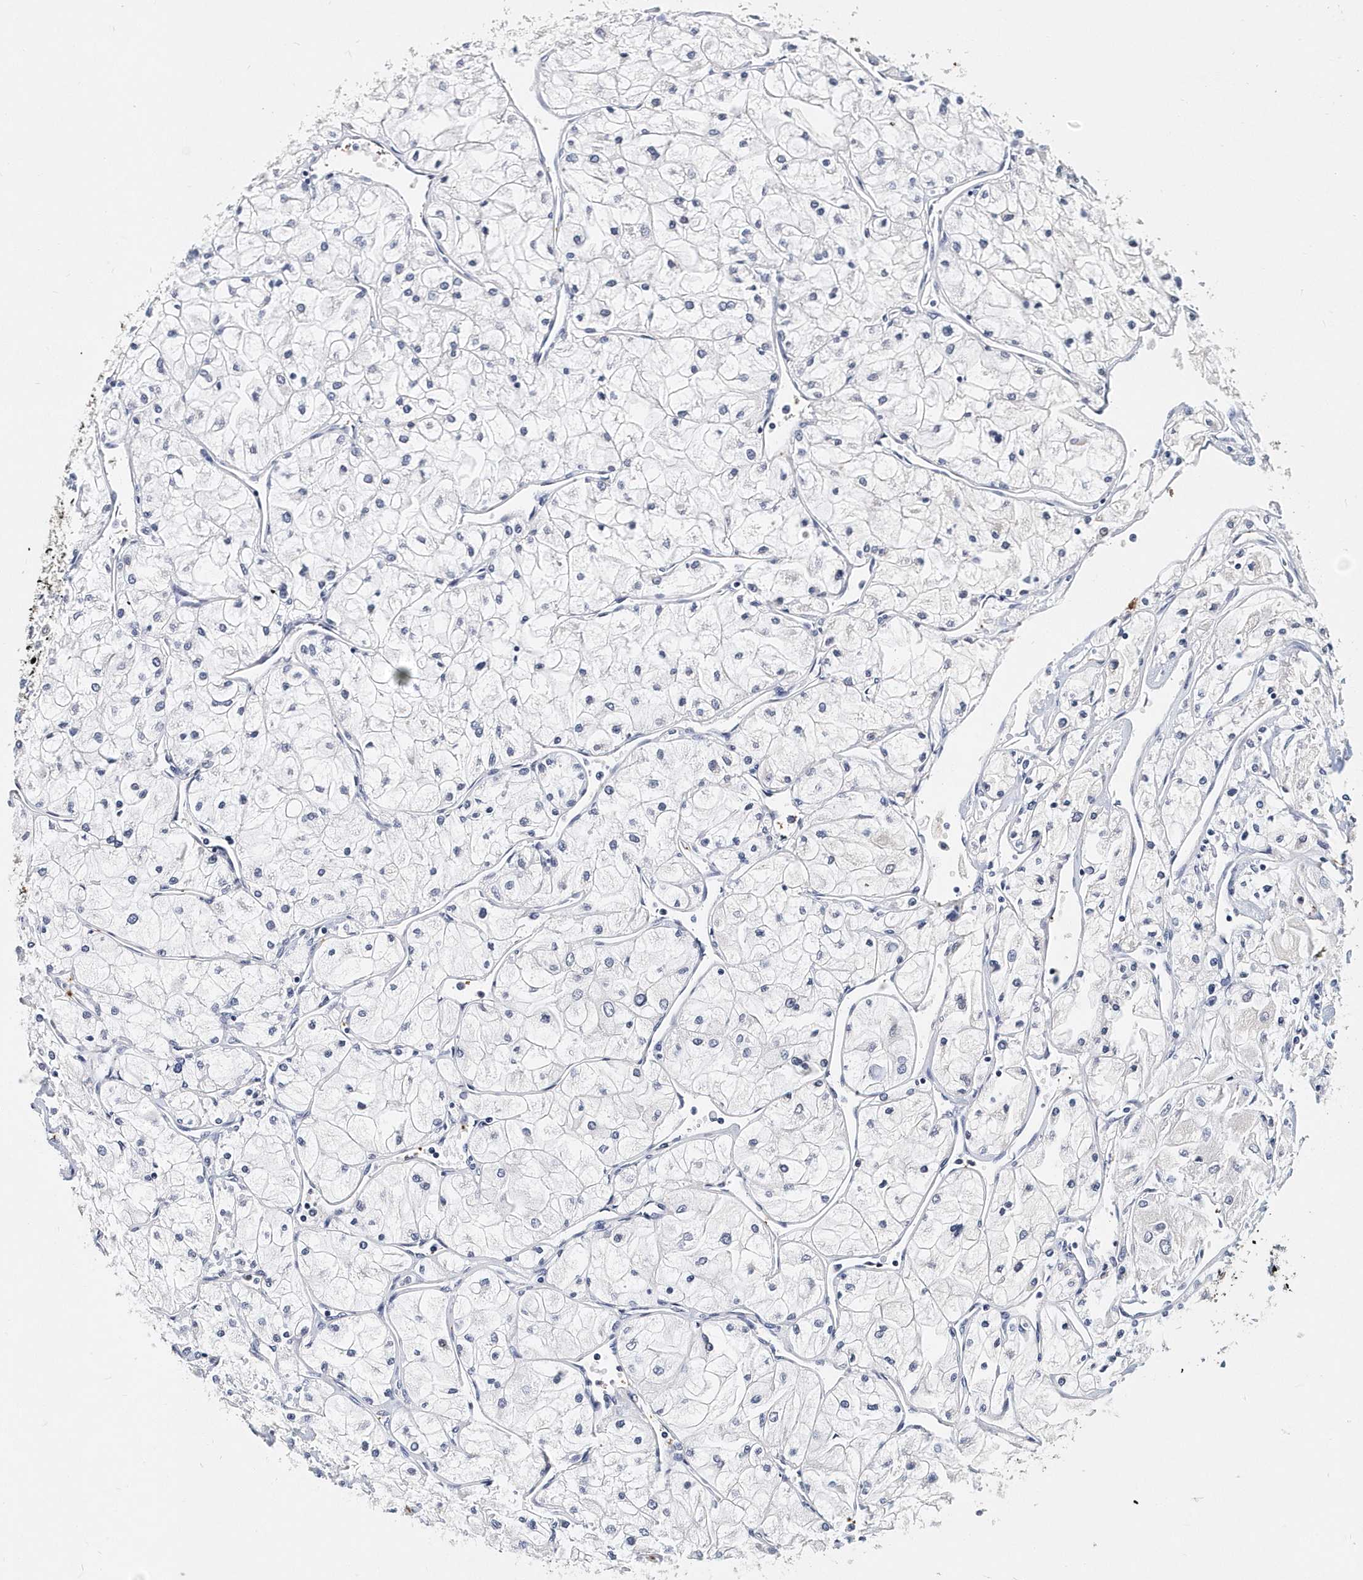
{"staining": {"intensity": "negative", "quantity": "none", "location": "none"}, "tissue": "renal cancer", "cell_type": "Tumor cells", "image_type": "cancer", "snomed": [{"axis": "morphology", "description": "Adenocarcinoma, NOS"}, {"axis": "topography", "description": "Kidney"}], "caption": "Immunohistochemistry image of renal cancer stained for a protein (brown), which shows no positivity in tumor cells. Nuclei are stained in blue.", "gene": "ITGA2B", "patient": {"sex": "male", "age": 80}}